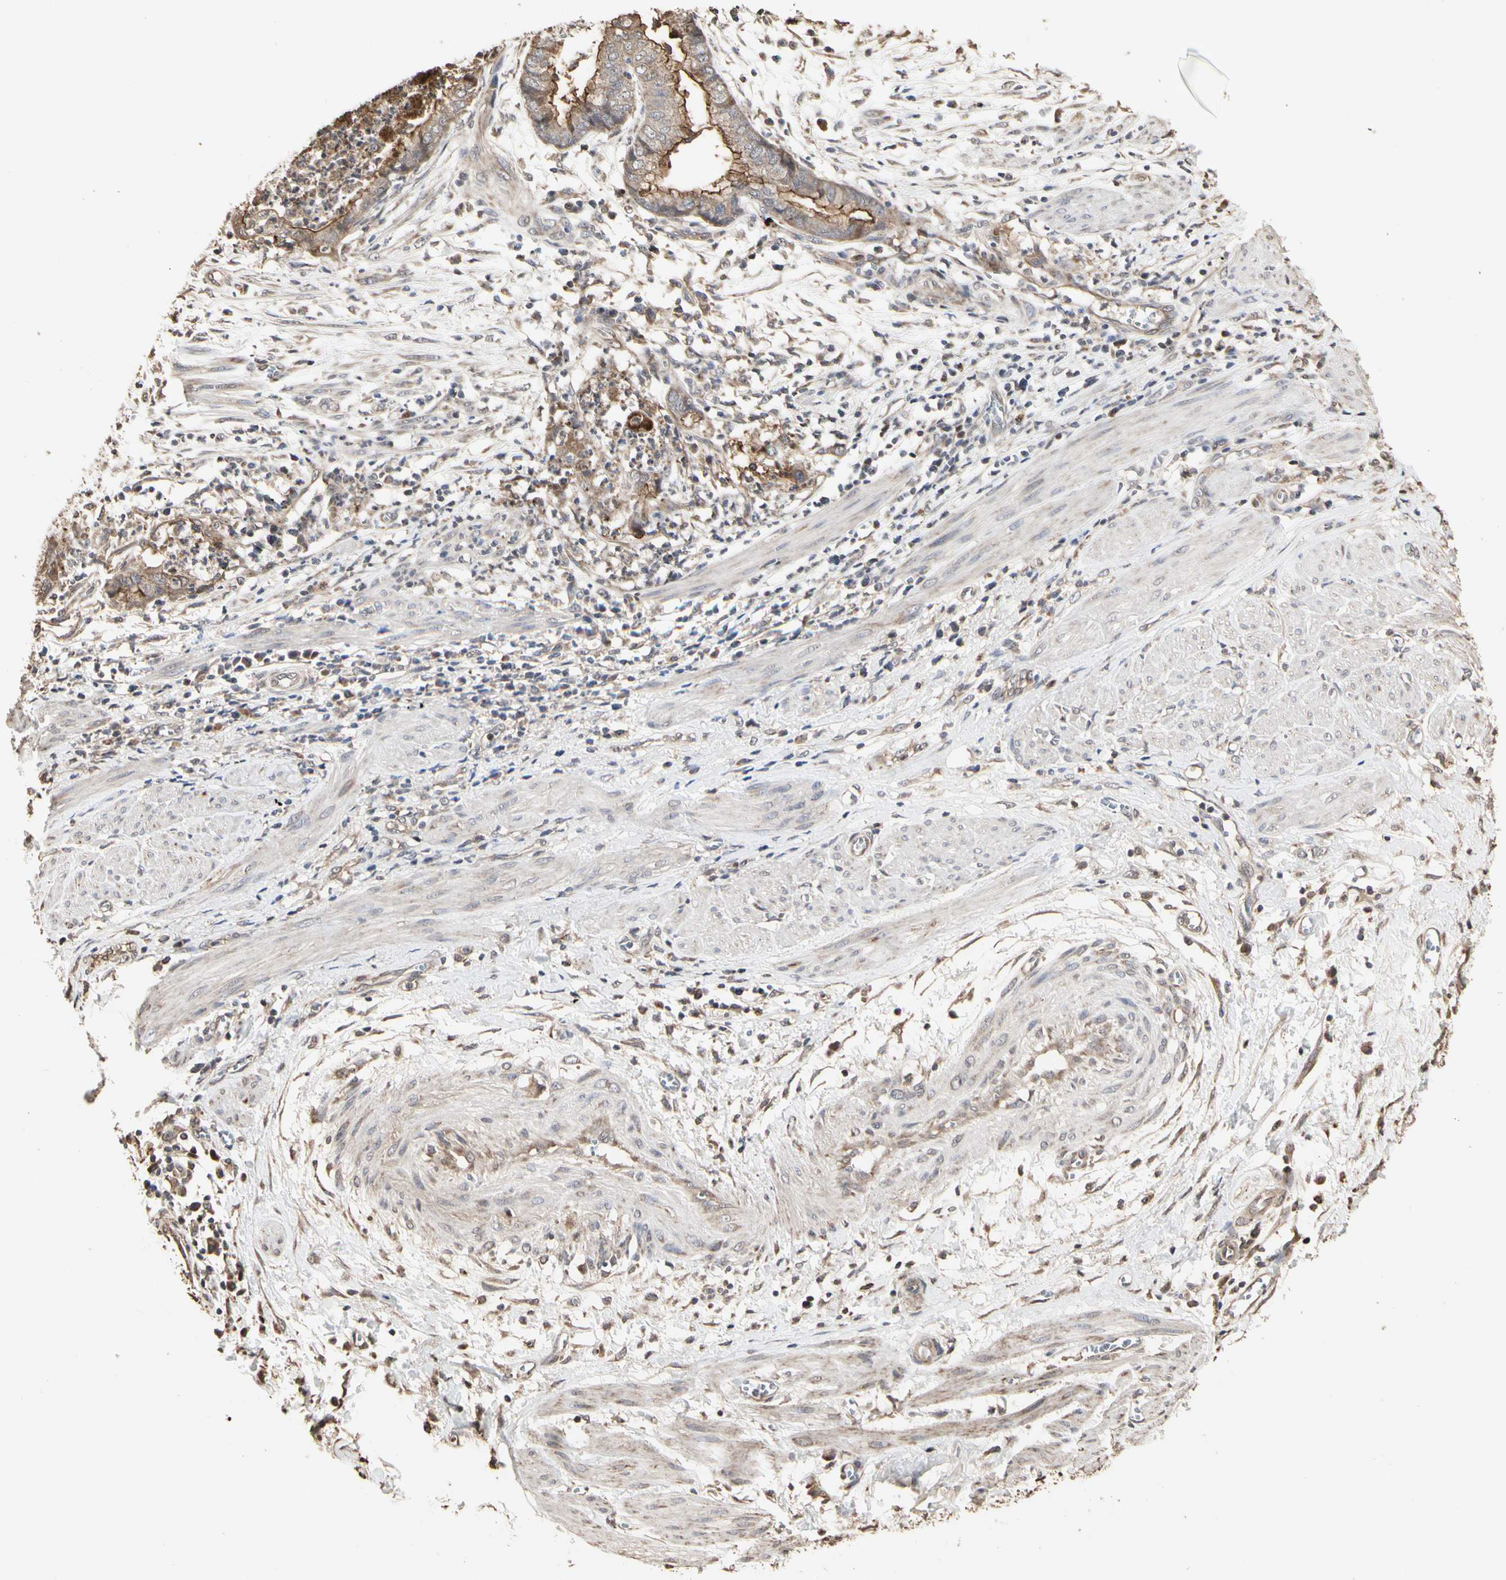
{"staining": {"intensity": "moderate", "quantity": ">75%", "location": "cytoplasmic/membranous"}, "tissue": "endometrial cancer", "cell_type": "Tumor cells", "image_type": "cancer", "snomed": [{"axis": "morphology", "description": "Necrosis, NOS"}, {"axis": "morphology", "description": "Adenocarcinoma, NOS"}, {"axis": "topography", "description": "Endometrium"}], "caption": "IHC of human endometrial cancer (adenocarcinoma) shows medium levels of moderate cytoplasmic/membranous staining in approximately >75% of tumor cells.", "gene": "TAOK1", "patient": {"sex": "female", "age": 79}}